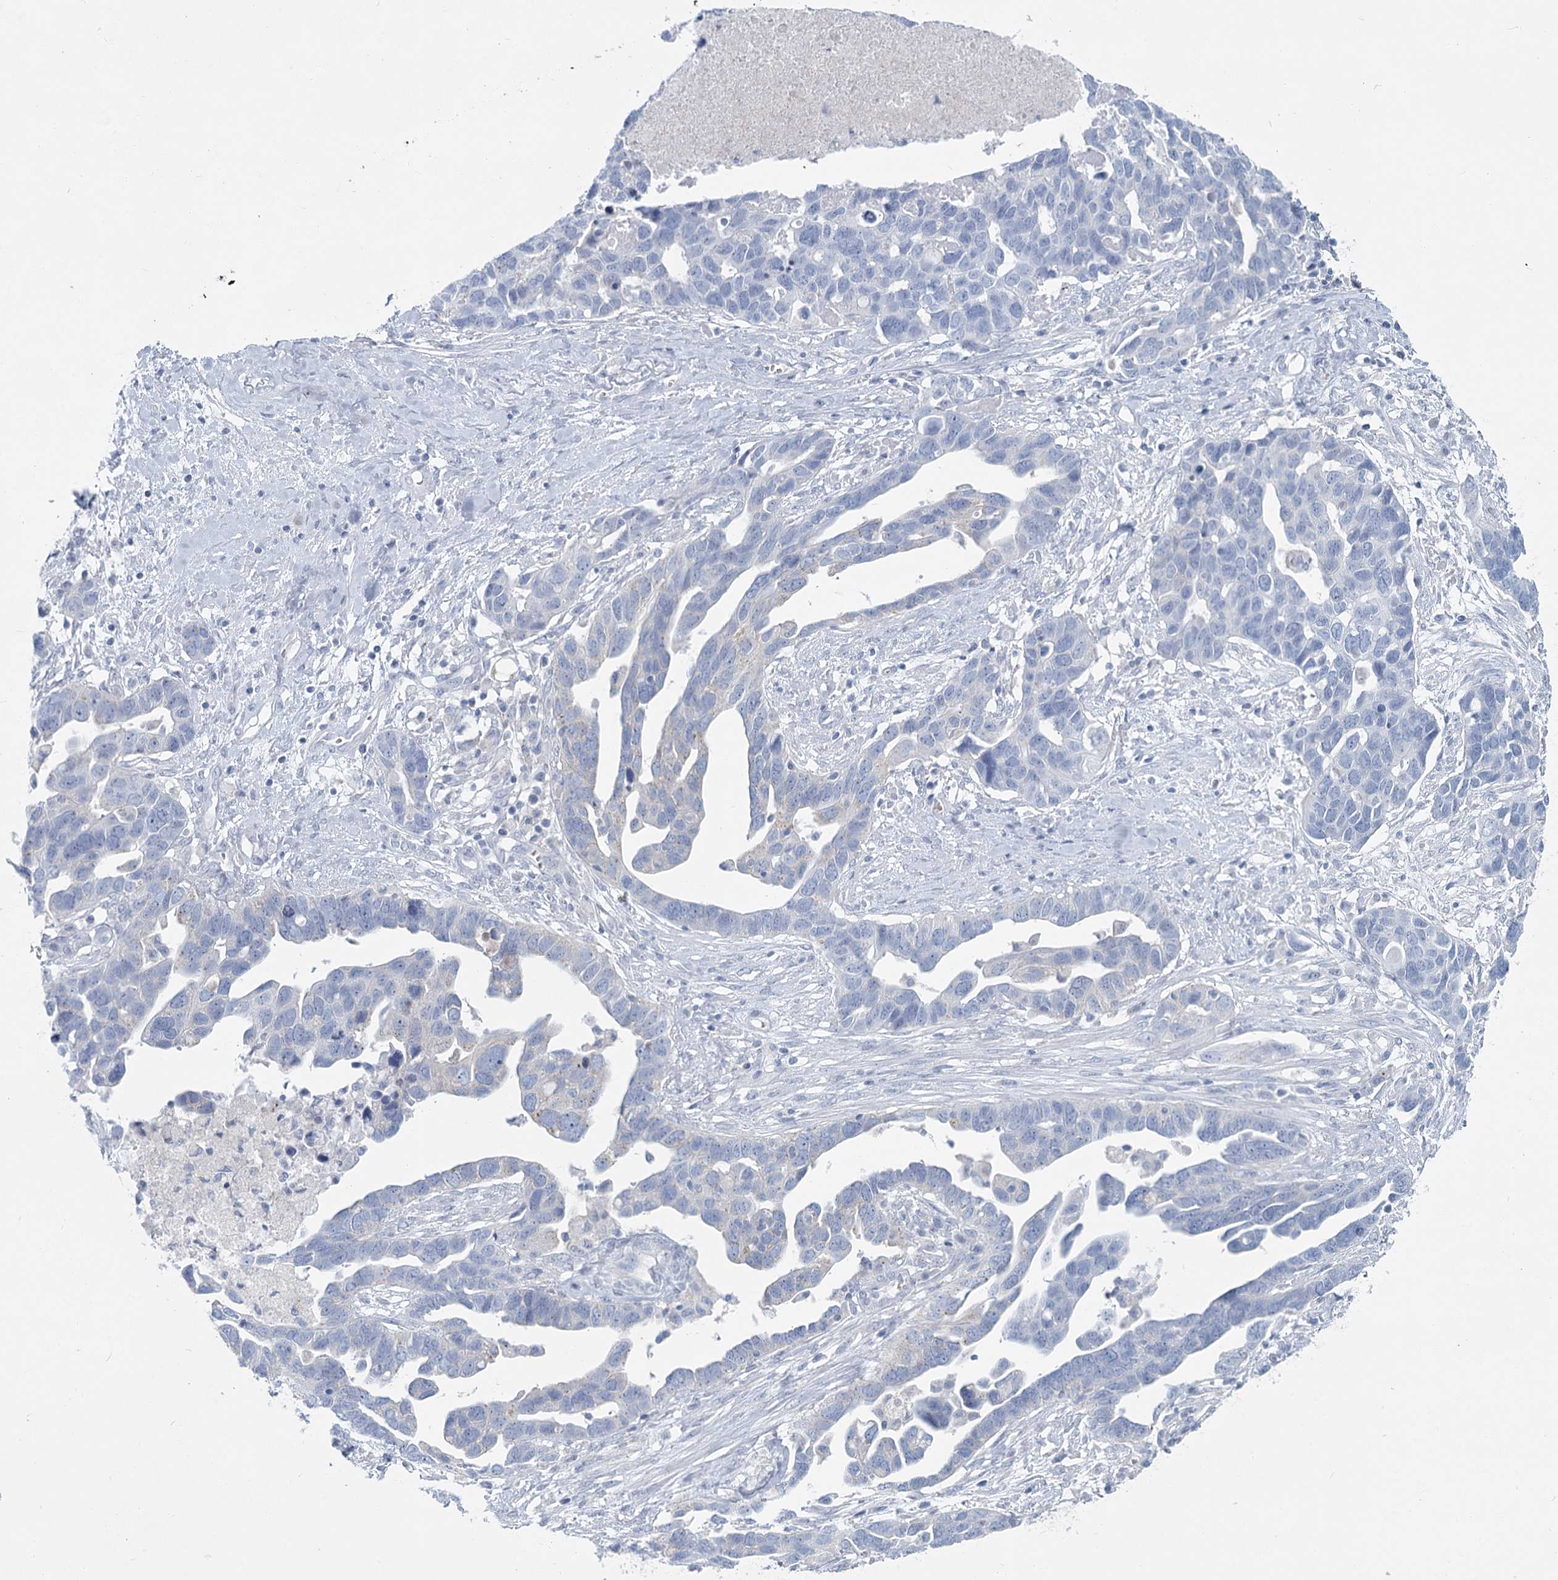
{"staining": {"intensity": "negative", "quantity": "none", "location": "none"}, "tissue": "ovarian cancer", "cell_type": "Tumor cells", "image_type": "cancer", "snomed": [{"axis": "morphology", "description": "Cystadenocarcinoma, serous, NOS"}, {"axis": "topography", "description": "Ovary"}], "caption": "High power microscopy micrograph of an immunohistochemistry (IHC) photomicrograph of ovarian cancer (serous cystadenocarcinoma), revealing no significant positivity in tumor cells.", "gene": "IFIT5", "patient": {"sex": "female", "age": 54}}